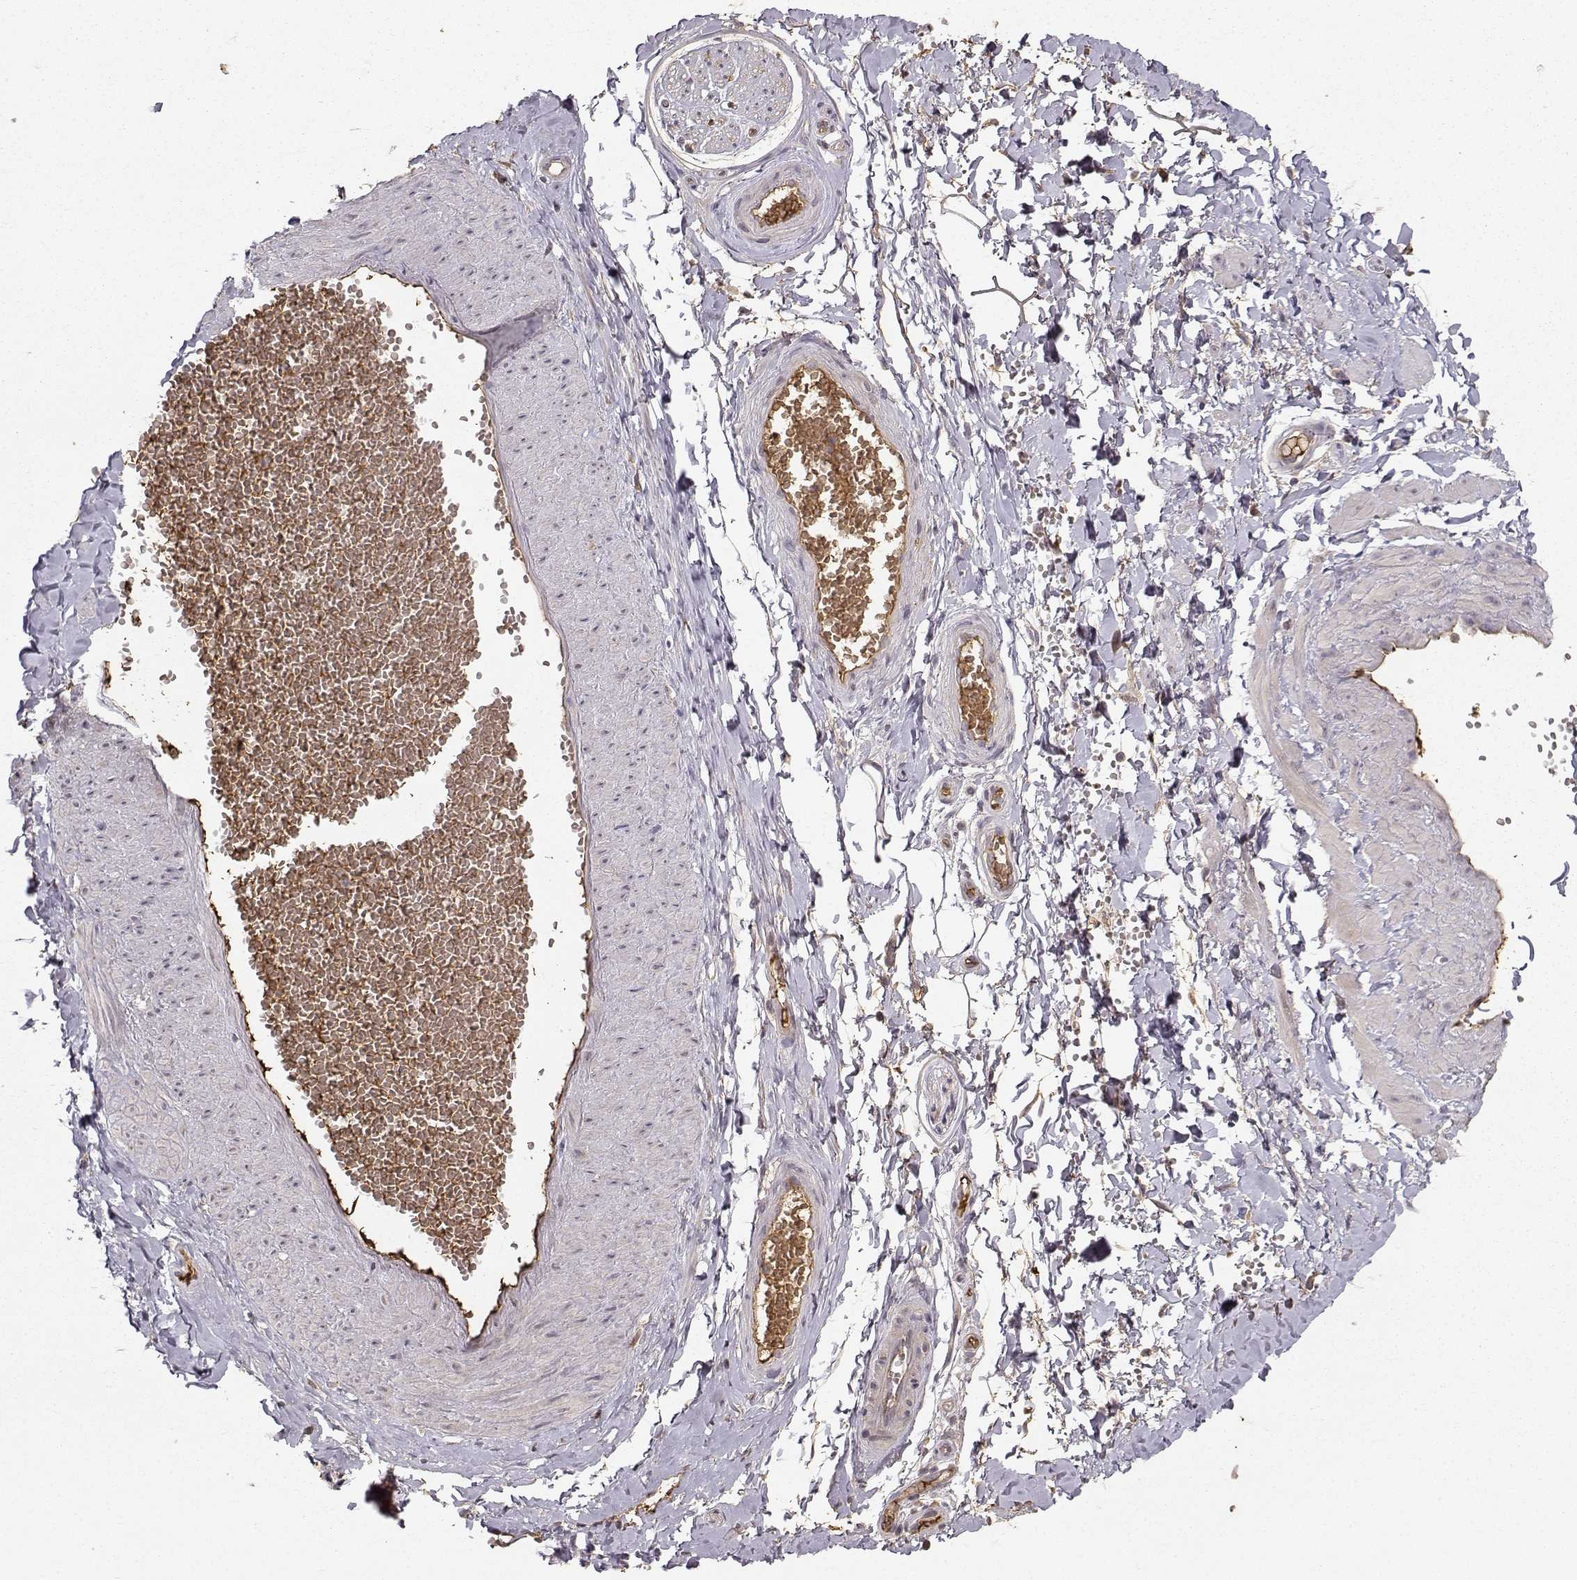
{"staining": {"intensity": "negative", "quantity": "none", "location": "none"}, "tissue": "adipose tissue", "cell_type": "Adipocytes", "image_type": "normal", "snomed": [{"axis": "morphology", "description": "Normal tissue, NOS"}, {"axis": "topography", "description": "Smooth muscle"}, {"axis": "topography", "description": "Peripheral nerve tissue"}], "caption": "An immunohistochemistry (IHC) micrograph of normal adipose tissue is shown. There is no staining in adipocytes of adipose tissue. (Stains: DAB (3,3'-diaminobenzidine) immunohistochemistry (IHC) with hematoxylin counter stain, Microscopy: brightfield microscopy at high magnification).", "gene": "WNT6", "patient": {"sex": "male", "age": 22}}